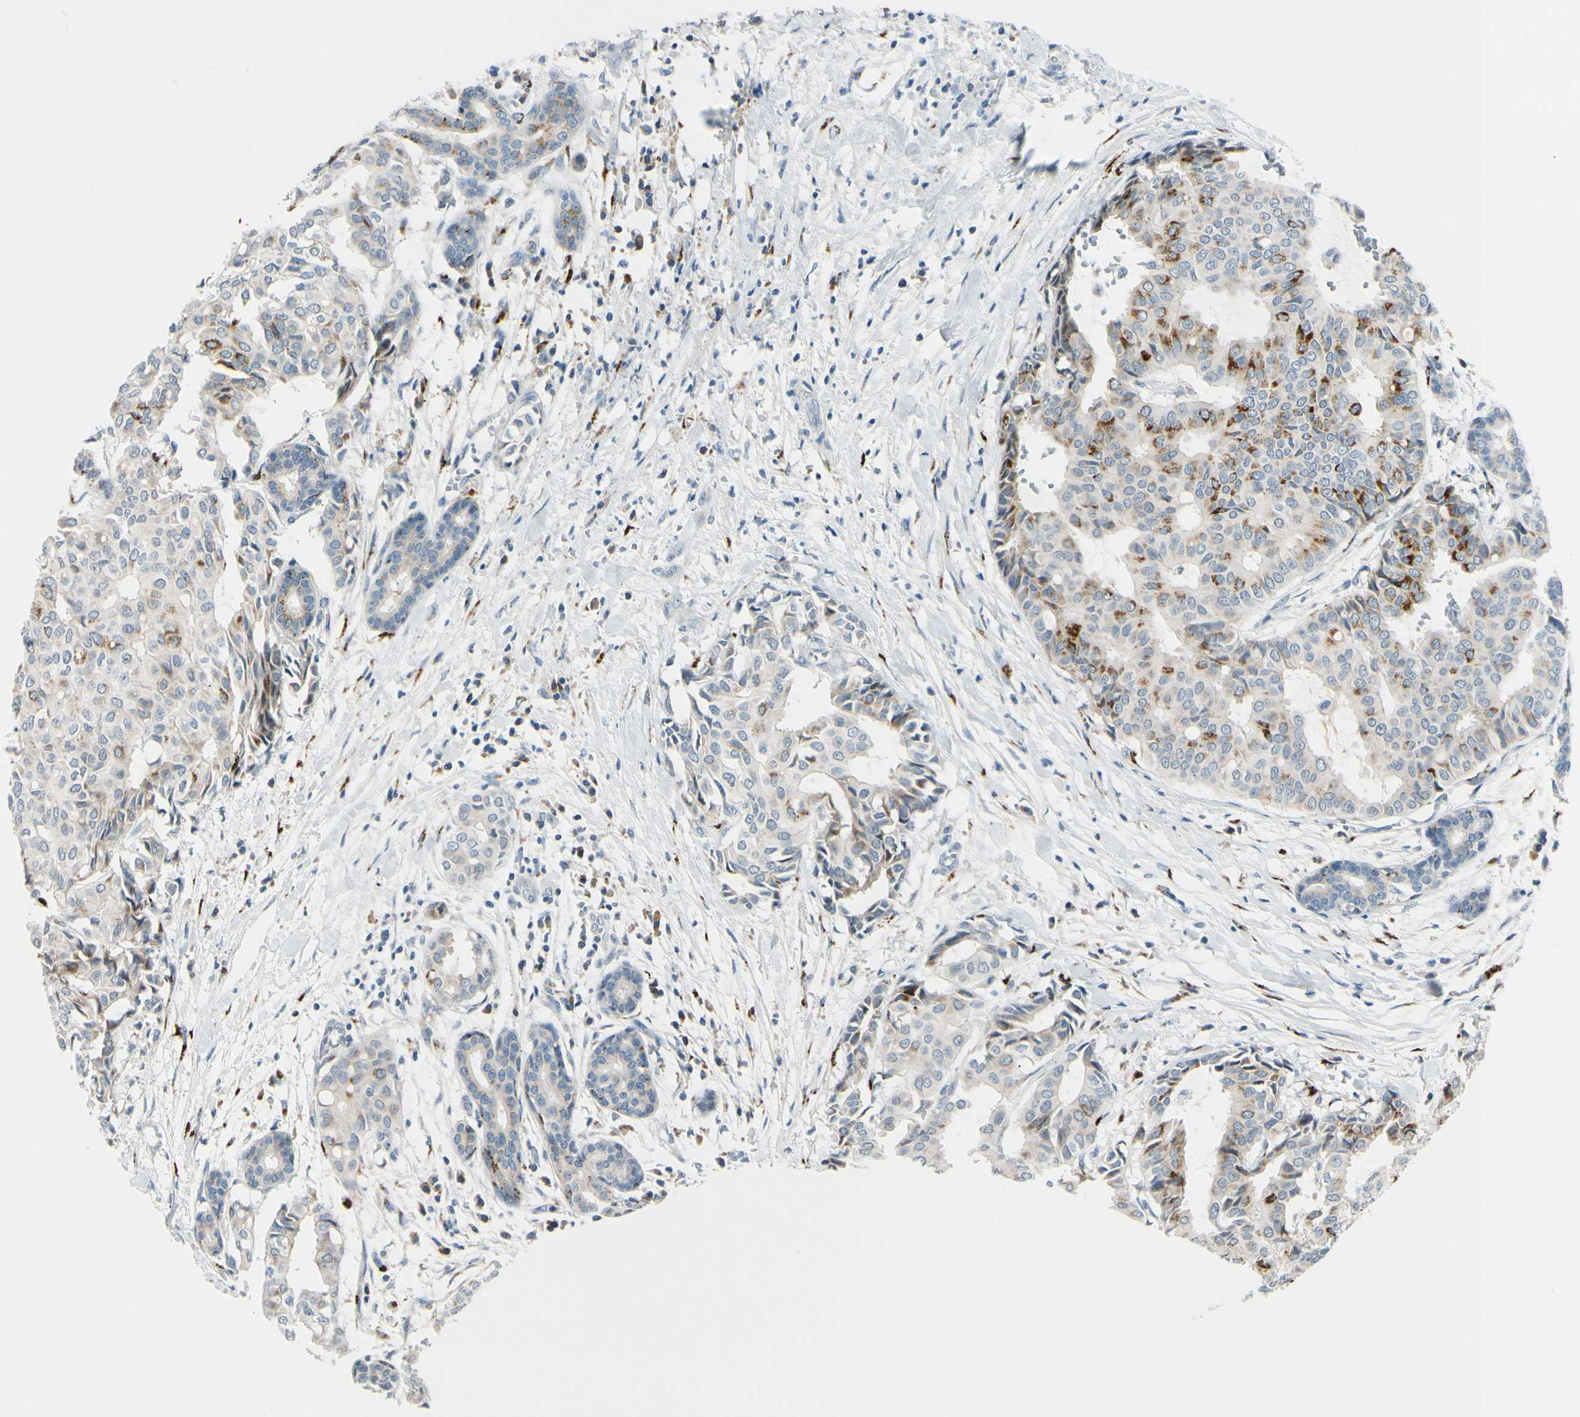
{"staining": {"intensity": "strong", "quantity": "<25%", "location": "cytoplasmic/membranous"}, "tissue": "head and neck cancer", "cell_type": "Tumor cells", "image_type": "cancer", "snomed": [{"axis": "morphology", "description": "Adenocarcinoma, NOS"}, {"axis": "topography", "description": "Salivary gland"}, {"axis": "topography", "description": "Head-Neck"}], "caption": "Adenocarcinoma (head and neck) stained with DAB IHC displays medium levels of strong cytoplasmic/membranous staining in about <25% of tumor cells. (DAB IHC with brightfield microscopy, high magnification).", "gene": "GALNT5", "patient": {"sex": "female", "age": 59}}